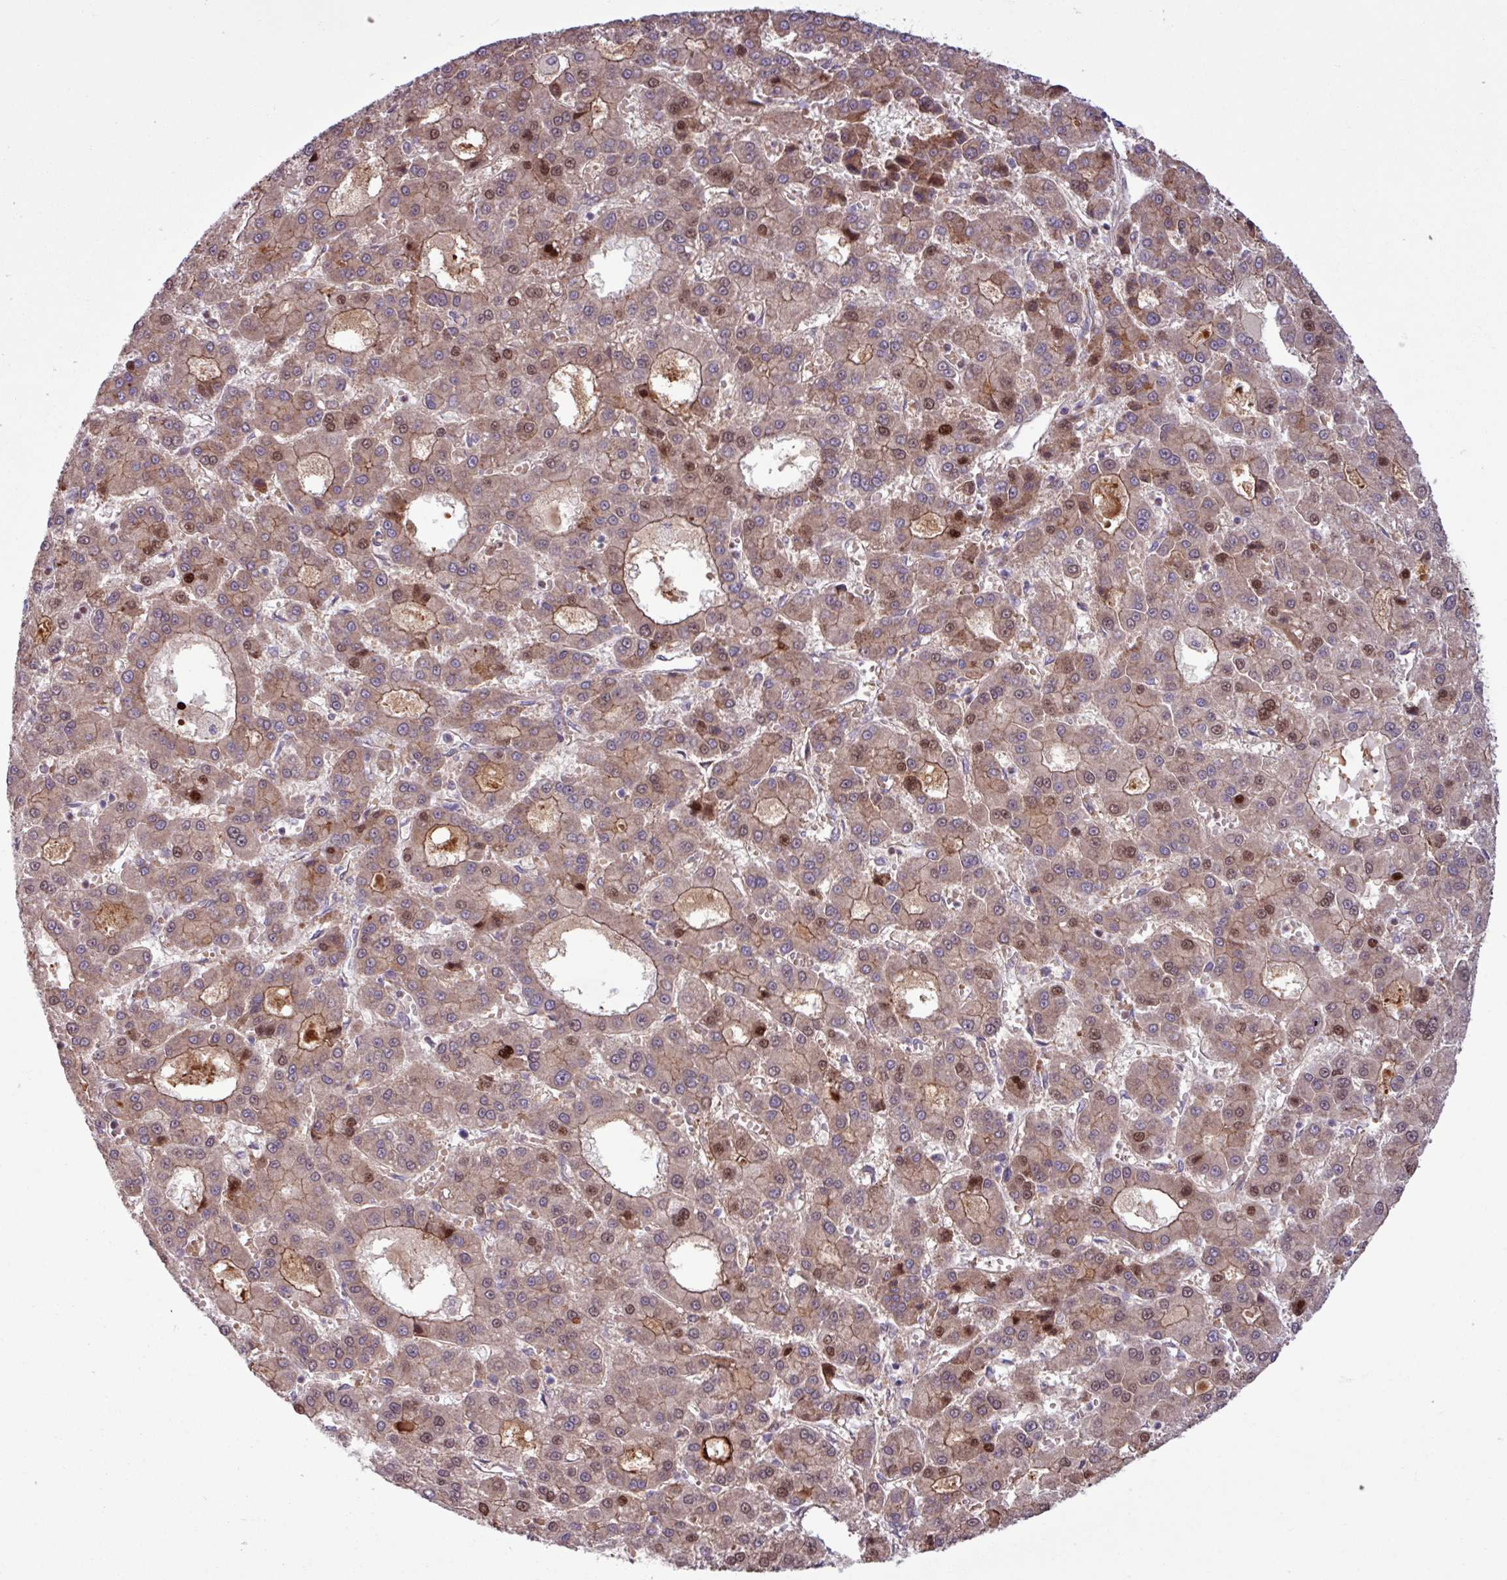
{"staining": {"intensity": "moderate", "quantity": "25%-75%", "location": "cytoplasmic/membranous,nuclear"}, "tissue": "liver cancer", "cell_type": "Tumor cells", "image_type": "cancer", "snomed": [{"axis": "morphology", "description": "Carcinoma, Hepatocellular, NOS"}, {"axis": "topography", "description": "Liver"}], "caption": "Tumor cells show medium levels of moderate cytoplasmic/membranous and nuclear expression in about 25%-75% of cells in human hepatocellular carcinoma (liver). (DAB (3,3'-diaminobenzidine) IHC, brown staining for protein, blue staining for nuclei).", "gene": "PDPR", "patient": {"sex": "male", "age": 70}}